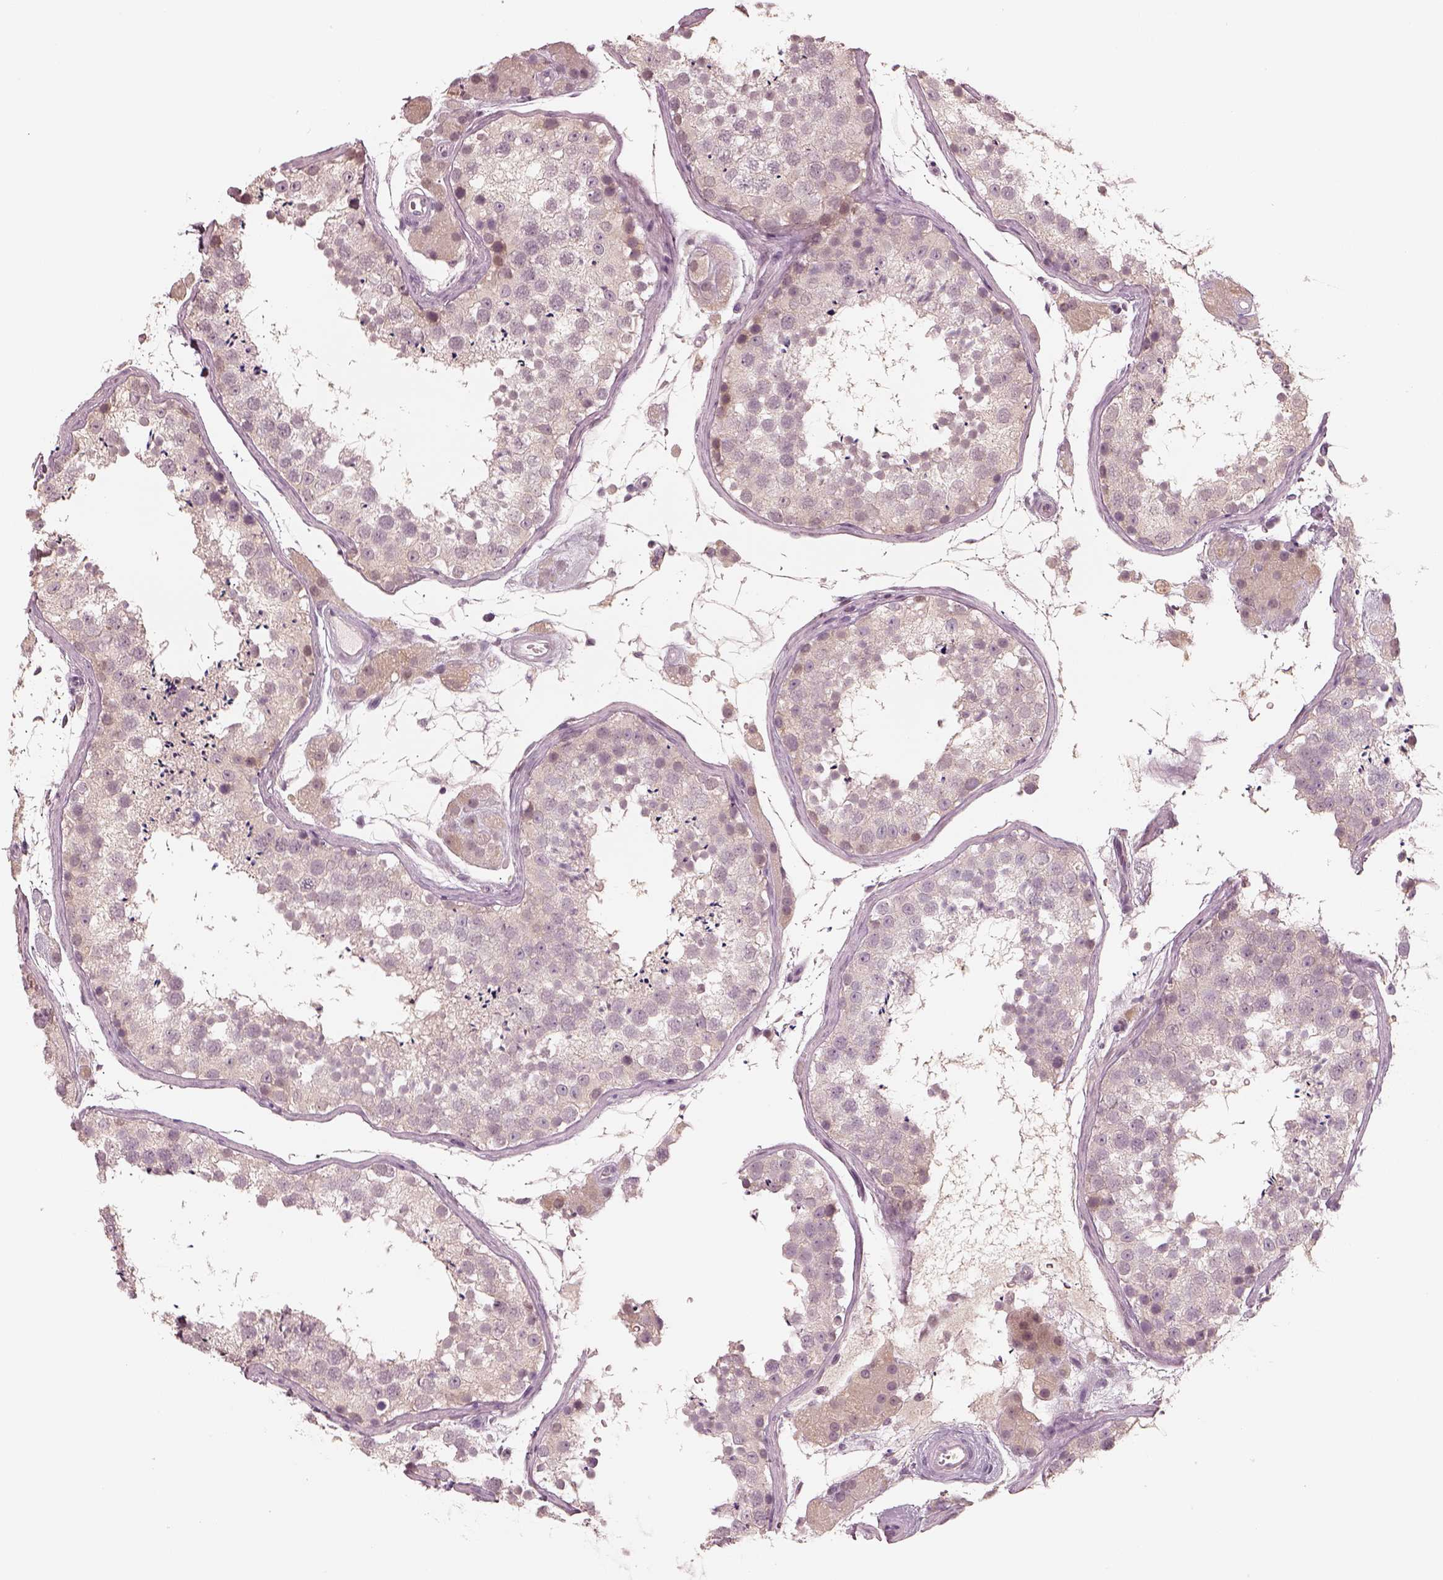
{"staining": {"intensity": "weak", "quantity": "<25%", "location": "cytoplasmic/membranous"}, "tissue": "testis", "cell_type": "Cells in seminiferous ducts", "image_type": "normal", "snomed": [{"axis": "morphology", "description": "Normal tissue, NOS"}, {"axis": "topography", "description": "Testis"}], "caption": "Immunohistochemical staining of normal human testis reveals no significant positivity in cells in seminiferous ducts. (DAB IHC with hematoxylin counter stain).", "gene": "EGR4", "patient": {"sex": "male", "age": 41}}